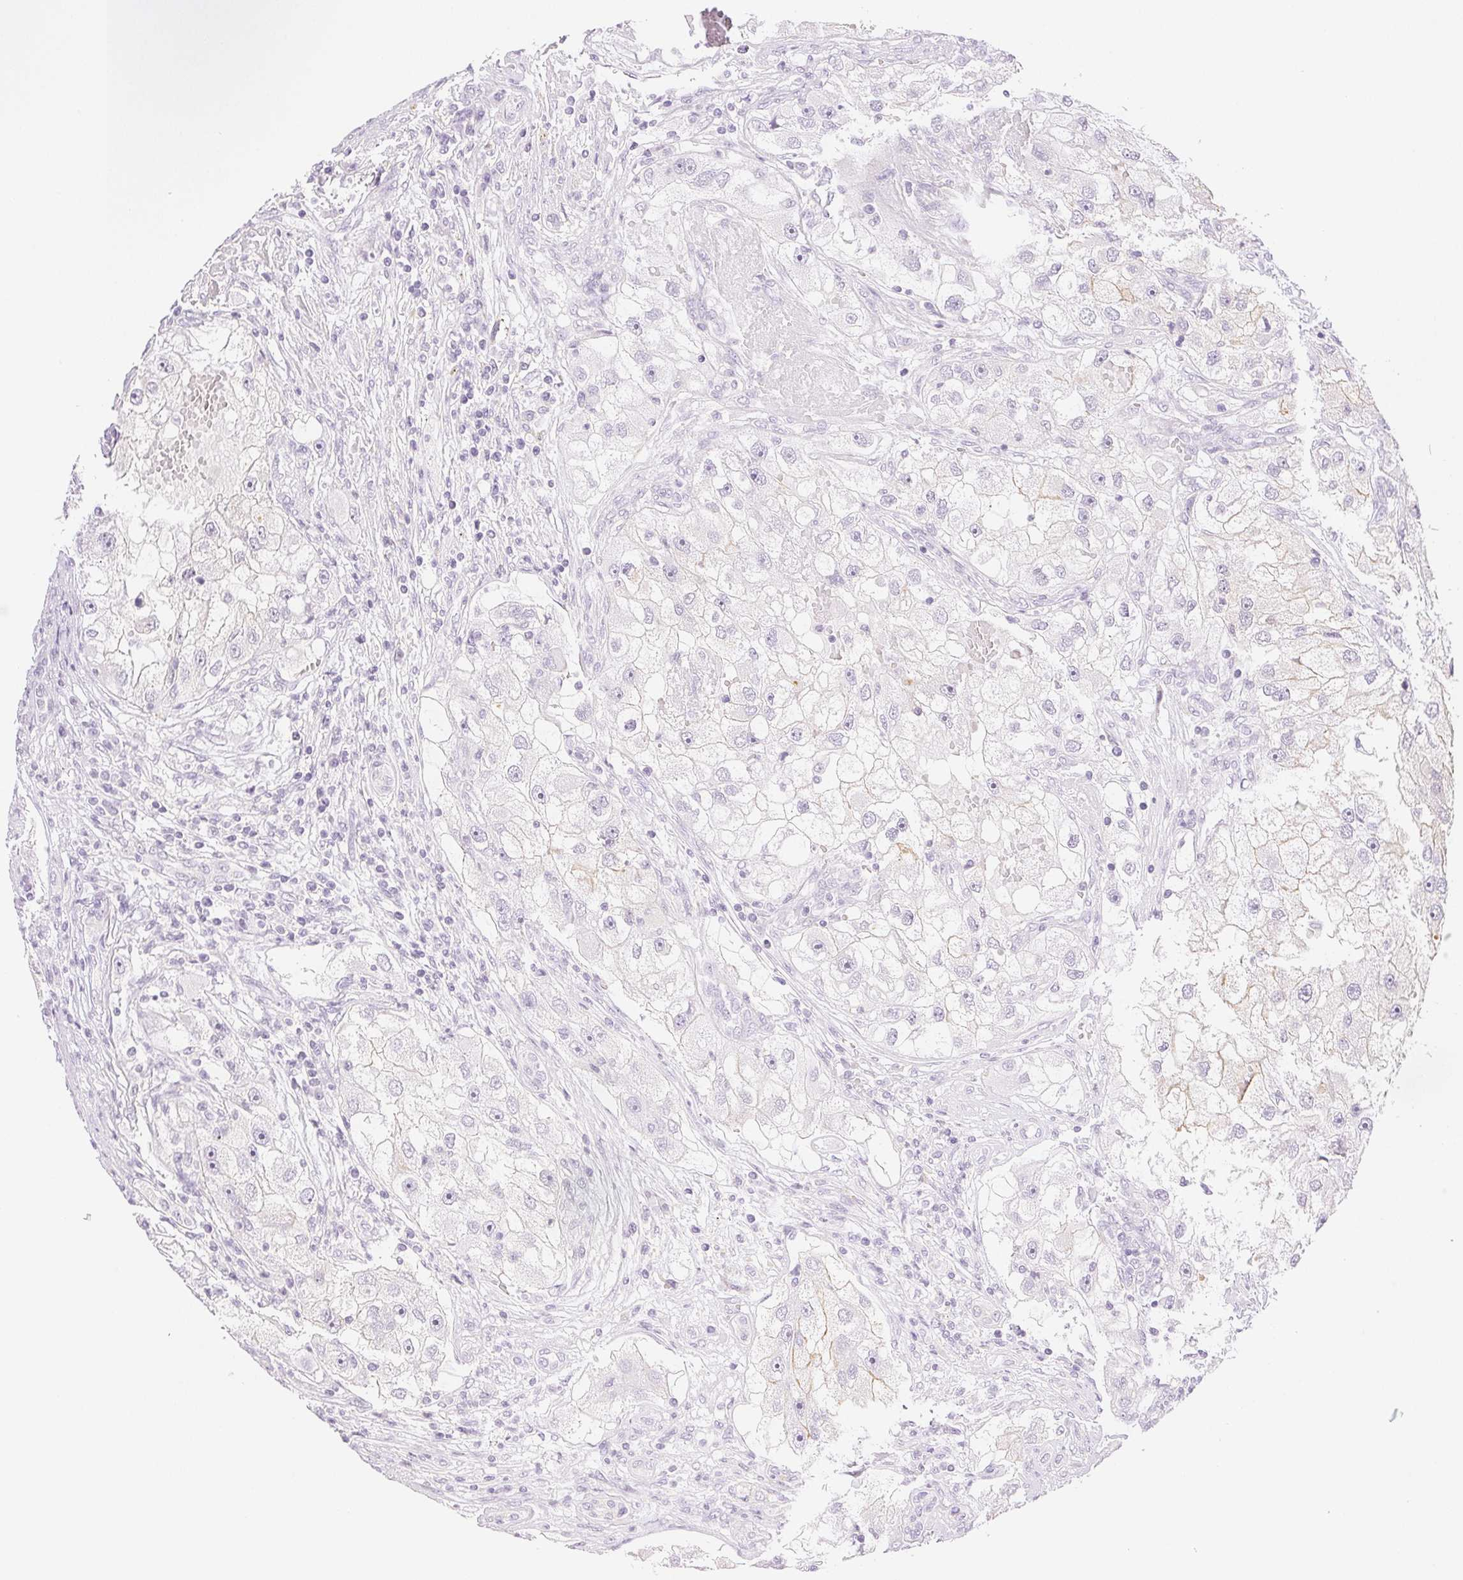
{"staining": {"intensity": "negative", "quantity": "none", "location": "none"}, "tissue": "renal cancer", "cell_type": "Tumor cells", "image_type": "cancer", "snomed": [{"axis": "morphology", "description": "Adenocarcinoma, NOS"}, {"axis": "topography", "description": "Kidney"}], "caption": "The immunohistochemistry (IHC) photomicrograph has no significant staining in tumor cells of renal cancer (adenocarcinoma) tissue.", "gene": "SLC5A2", "patient": {"sex": "male", "age": 63}}